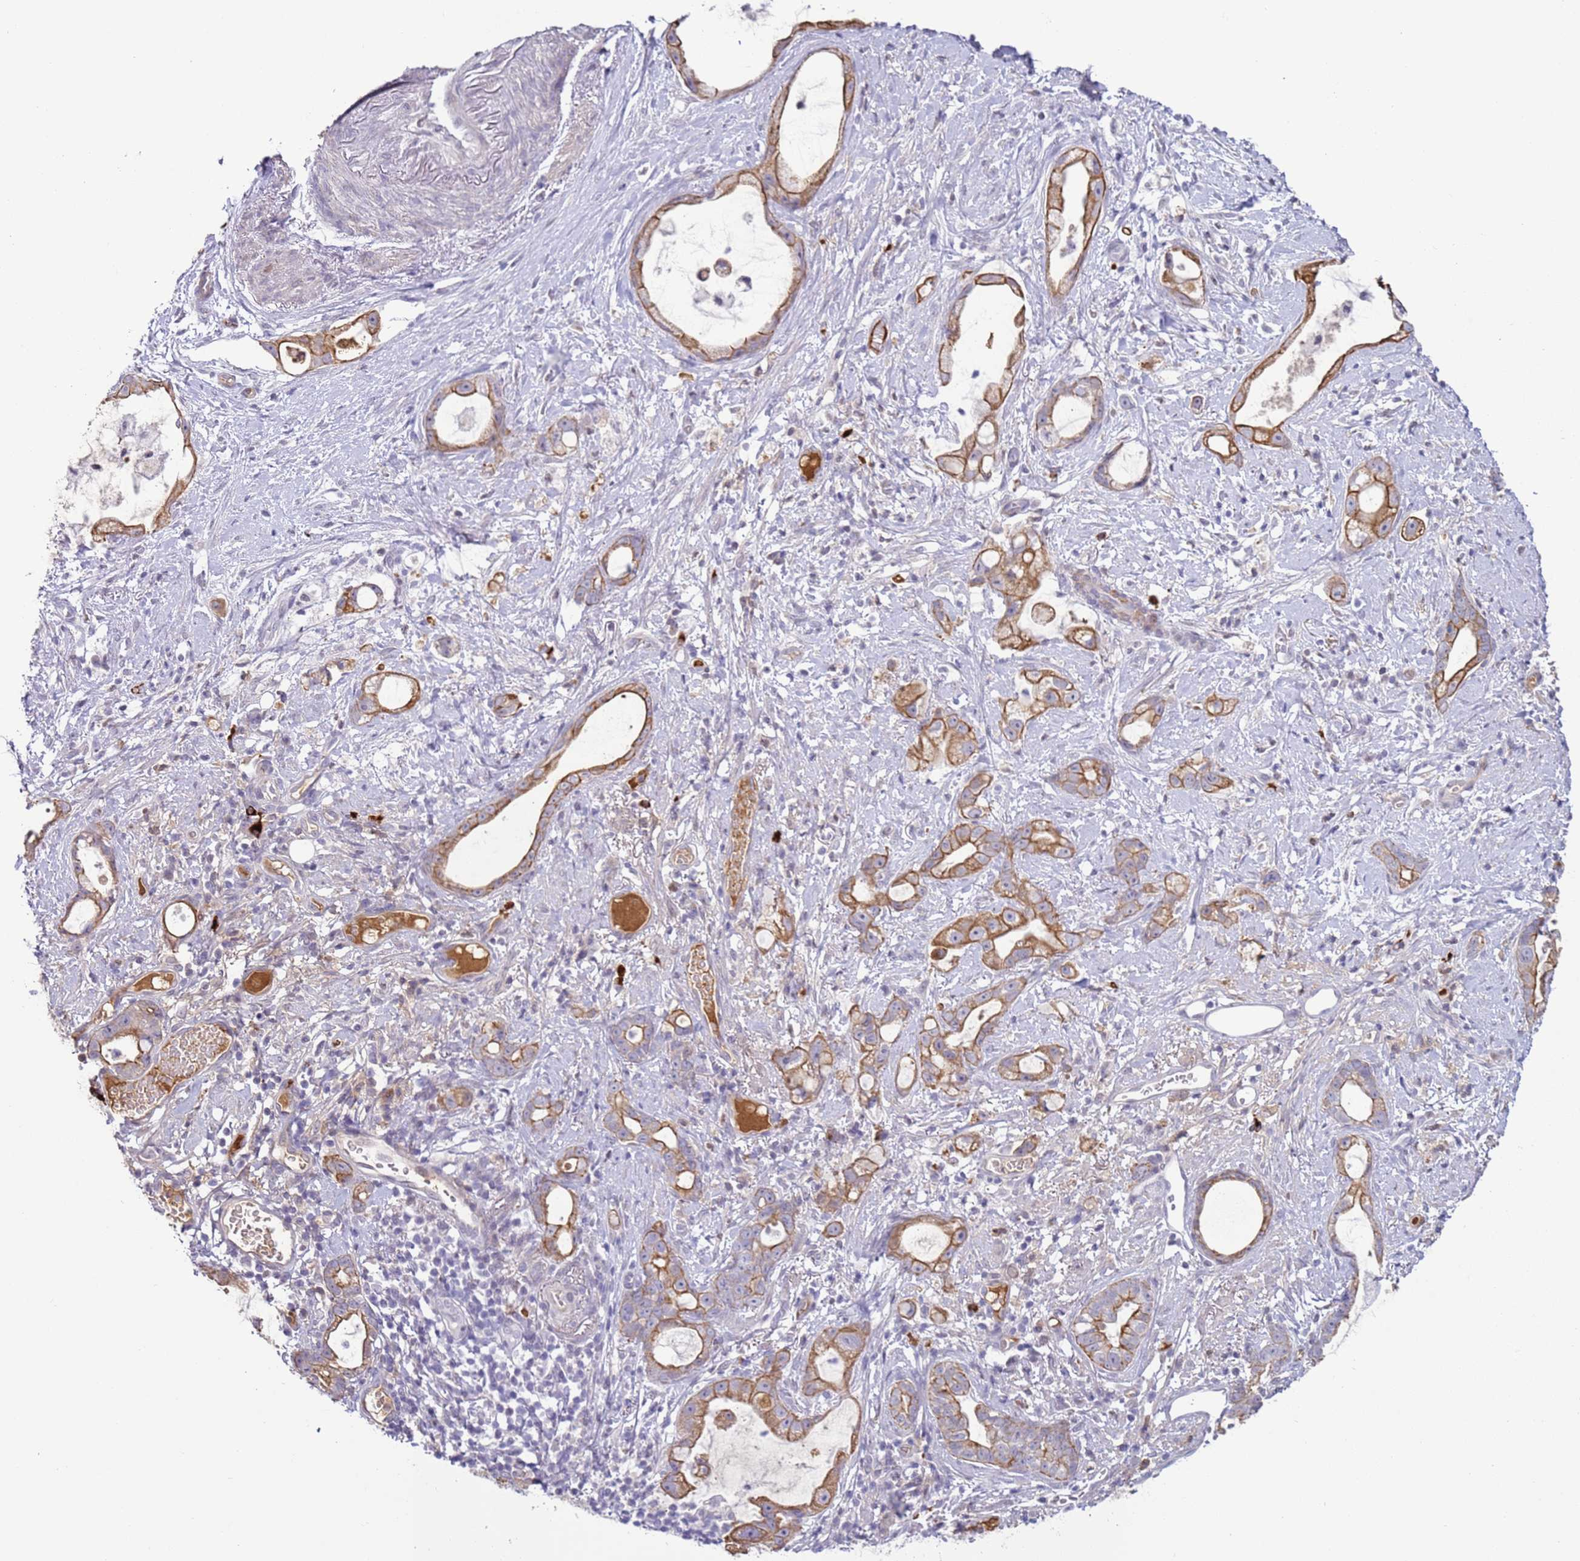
{"staining": {"intensity": "moderate", "quantity": ">75%", "location": "cytoplasmic/membranous"}, "tissue": "stomach cancer", "cell_type": "Tumor cells", "image_type": "cancer", "snomed": [{"axis": "morphology", "description": "Adenocarcinoma, NOS"}, {"axis": "topography", "description": "Stomach"}], "caption": "An IHC photomicrograph of neoplastic tissue is shown. Protein staining in brown highlights moderate cytoplasmic/membranous positivity in adenocarcinoma (stomach) within tumor cells.", "gene": "NPAP1", "patient": {"sex": "male", "age": 55}}